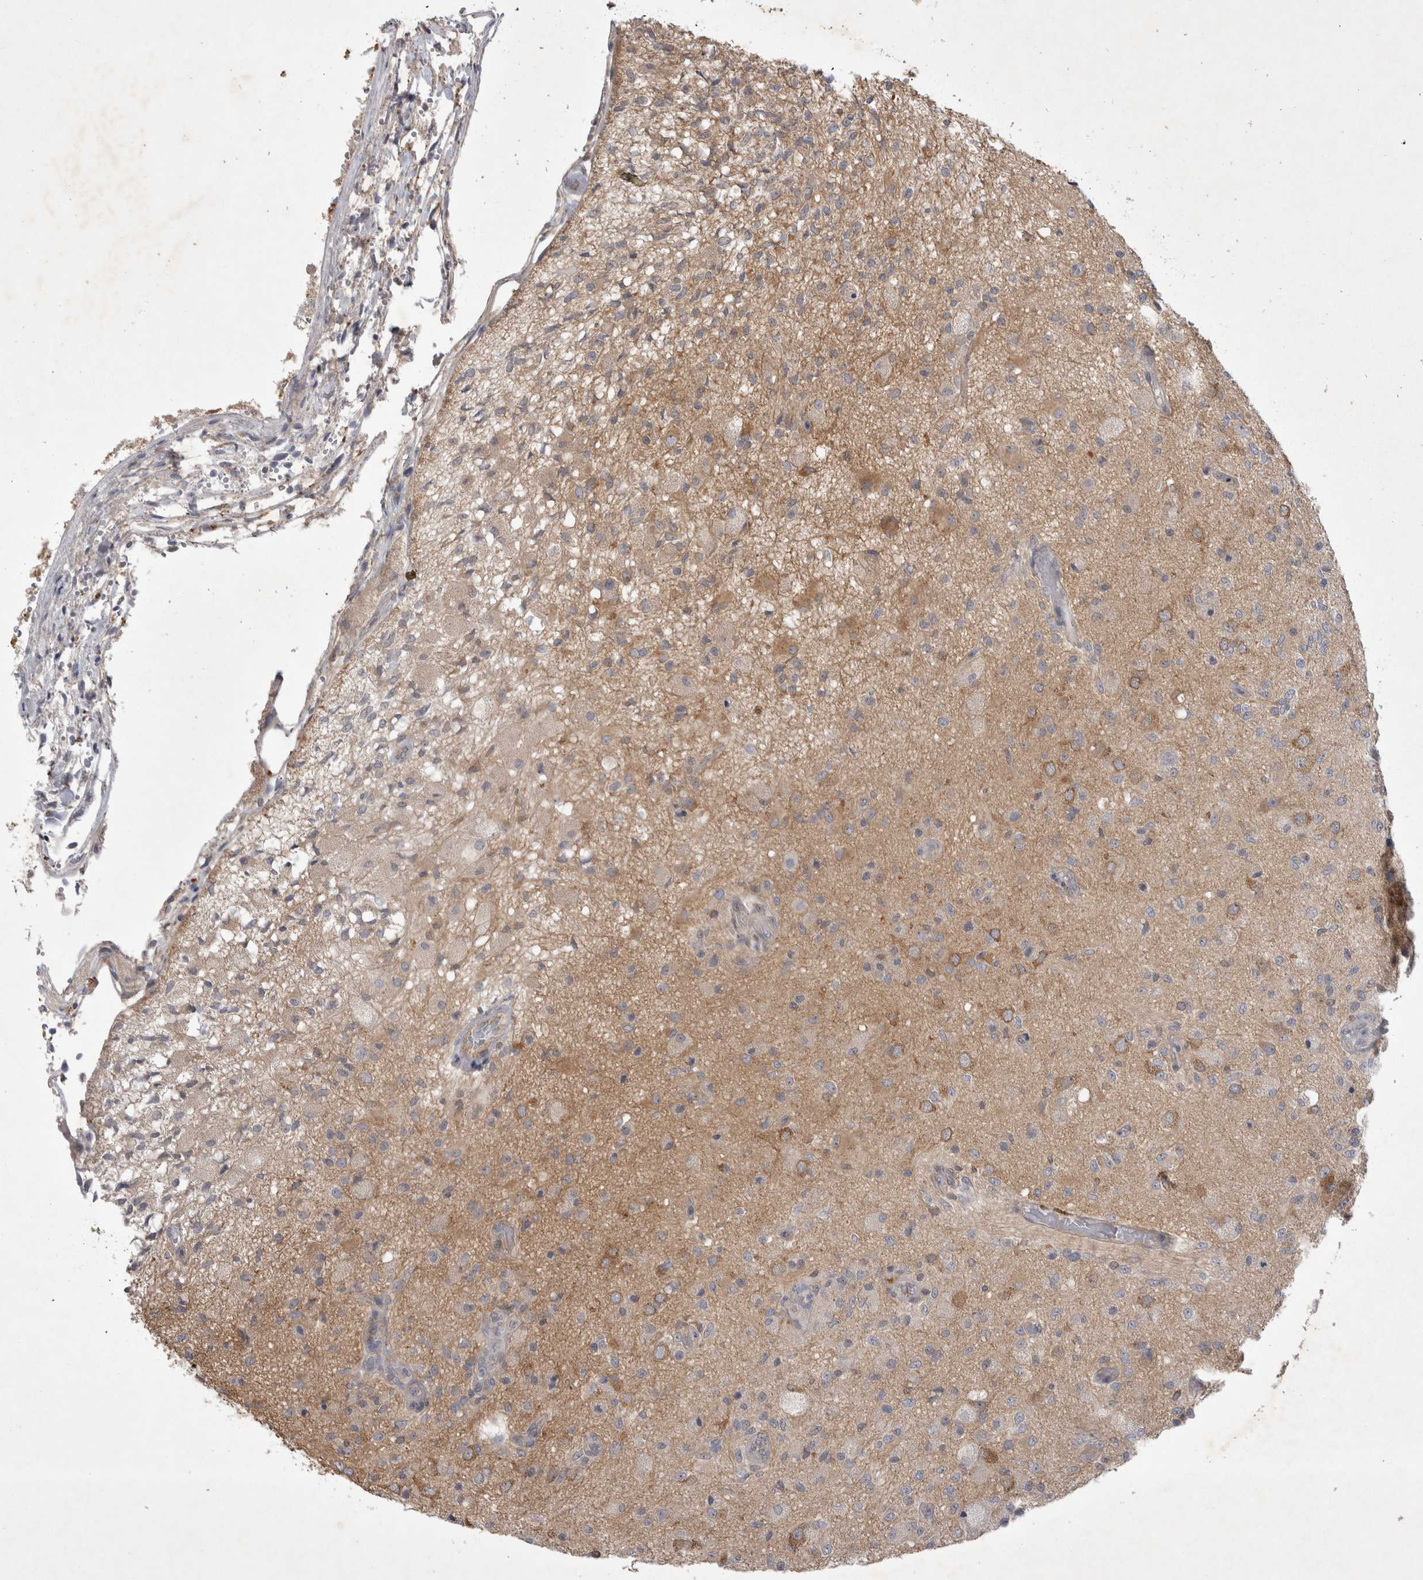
{"staining": {"intensity": "moderate", "quantity": "<25%", "location": "cytoplasmic/membranous"}, "tissue": "glioma", "cell_type": "Tumor cells", "image_type": "cancer", "snomed": [{"axis": "morphology", "description": "Normal tissue, NOS"}, {"axis": "morphology", "description": "Glioma, malignant, High grade"}, {"axis": "topography", "description": "Cerebral cortex"}], "caption": "IHC image of neoplastic tissue: human malignant glioma (high-grade) stained using immunohistochemistry (IHC) displays low levels of moderate protein expression localized specifically in the cytoplasmic/membranous of tumor cells, appearing as a cytoplasmic/membranous brown color.", "gene": "SRD5A3", "patient": {"sex": "male", "age": 77}}